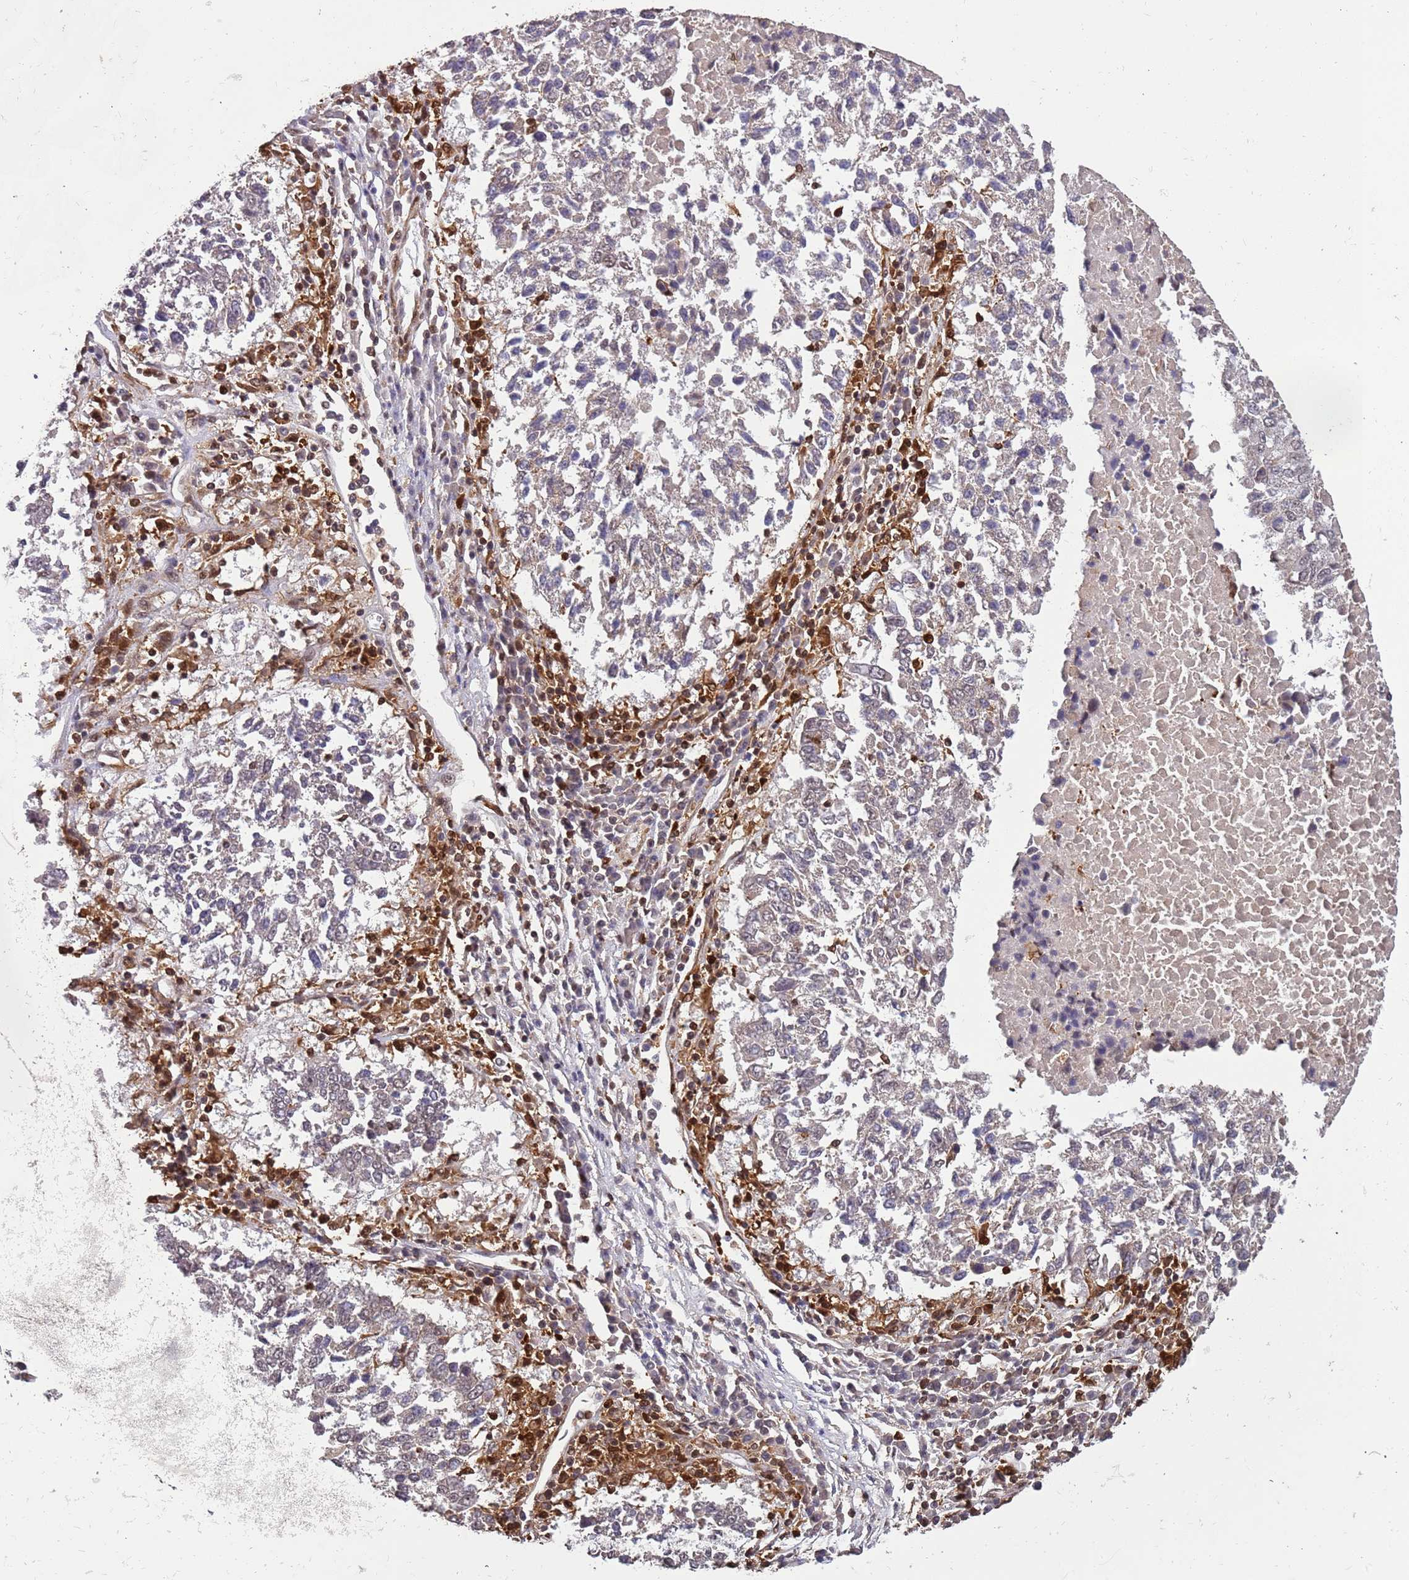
{"staining": {"intensity": "weak", "quantity": "25%-75%", "location": "nuclear"}, "tissue": "lung cancer", "cell_type": "Tumor cells", "image_type": "cancer", "snomed": [{"axis": "morphology", "description": "Squamous cell carcinoma, NOS"}, {"axis": "topography", "description": "Lung"}], "caption": "Weak nuclear staining for a protein is identified in about 25%-75% of tumor cells of lung cancer (squamous cell carcinoma) using immunohistochemistry.", "gene": "GBP2", "patient": {"sex": "male", "age": 73}}